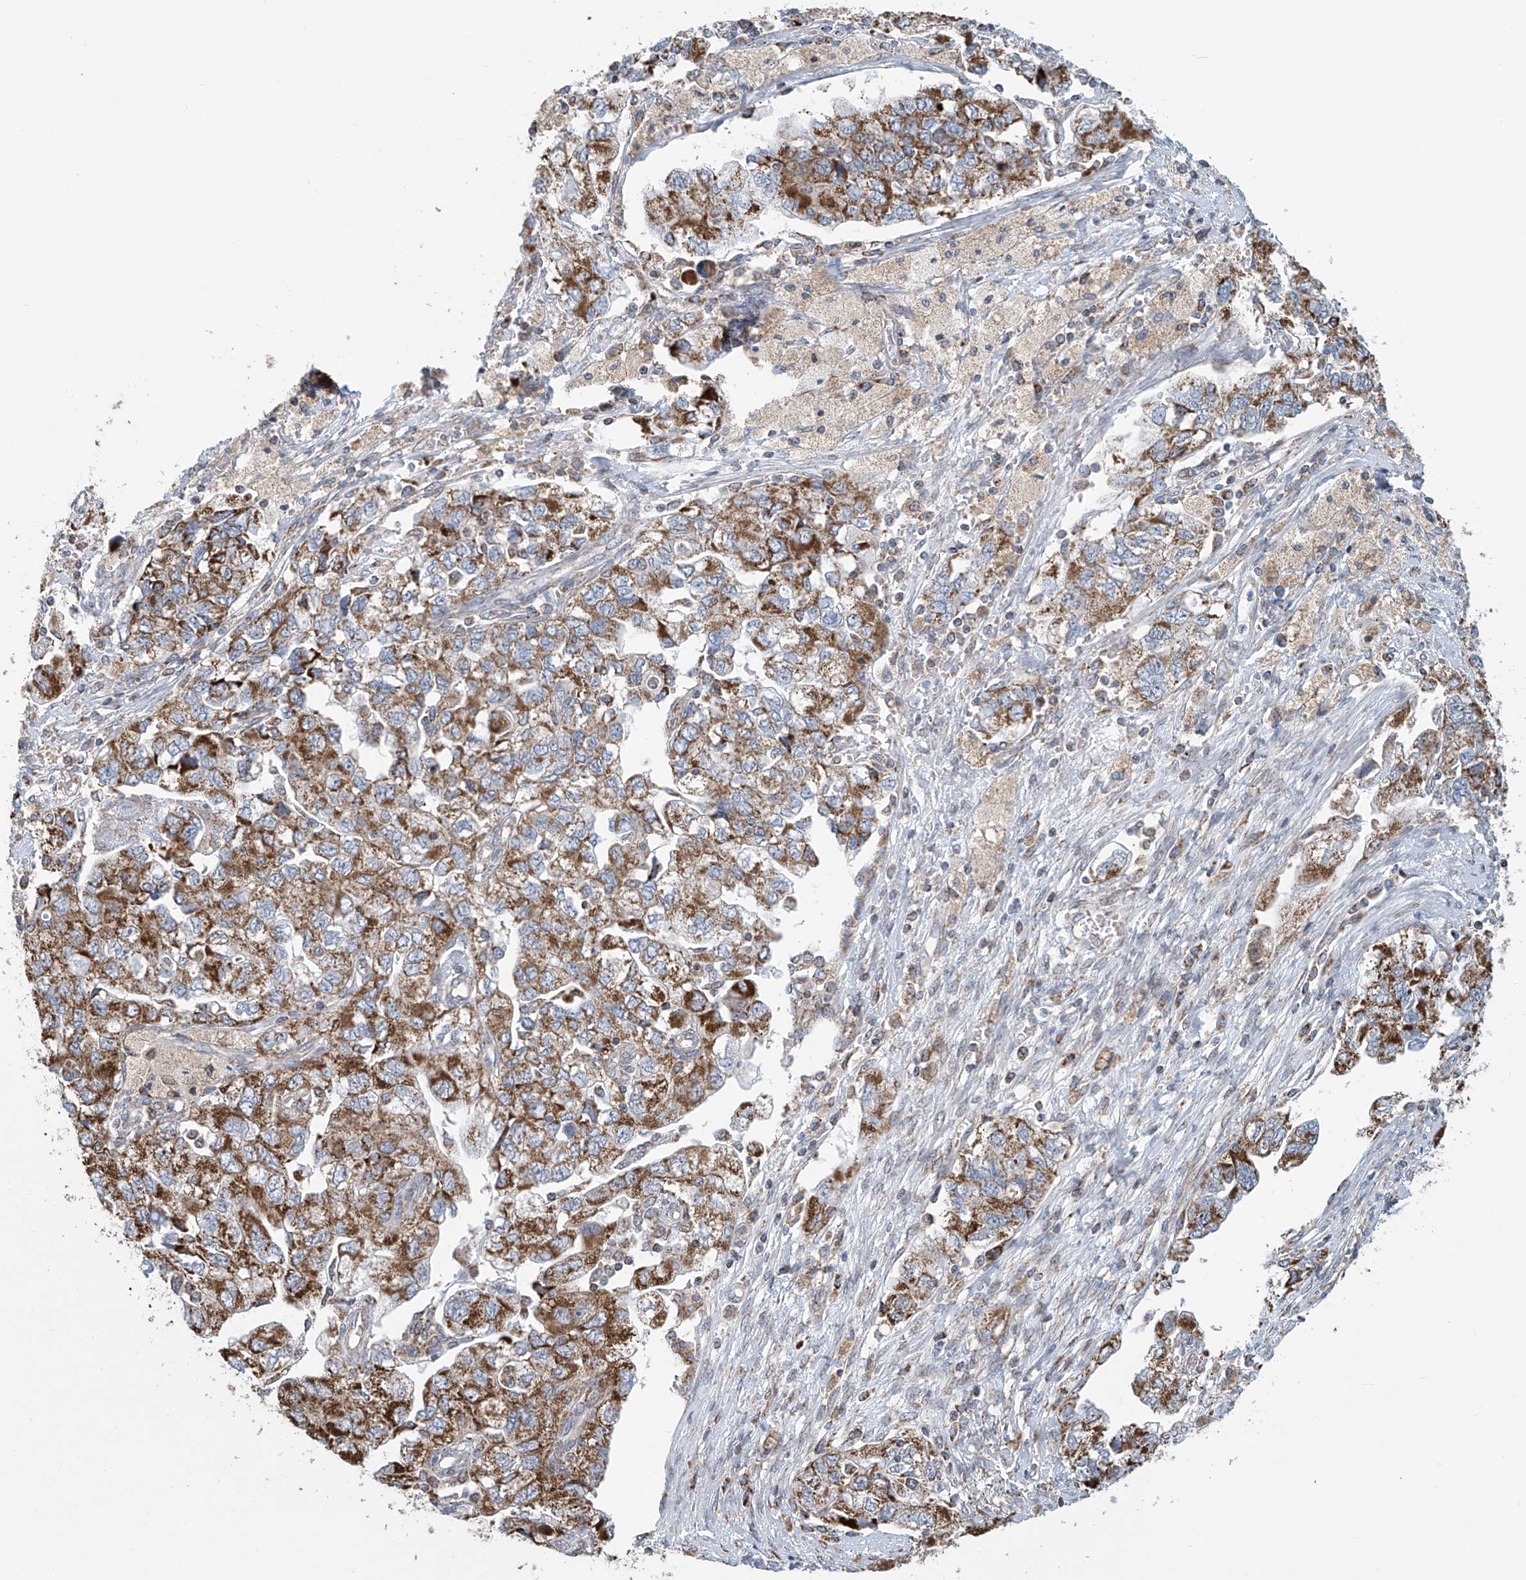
{"staining": {"intensity": "moderate", "quantity": ">75%", "location": "cytoplasmic/membranous"}, "tissue": "ovarian cancer", "cell_type": "Tumor cells", "image_type": "cancer", "snomed": [{"axis": "morphology", "description": "Carcinoma, NOS"}, {"axis": "morphology", "description": "Cystadenocarcinoma, serous, NOS"}, {"axis": "topography", "description": "Ovary"}], "caption": "Human ovarian serous cystadenocarcinoma stained with a brown dye demonstrates moderate cytoplasmic/membranous positive positivity in about >75% of tumor cells.", "gene": "COMMD1", "patient": {"sex": "female", "age": 69}}